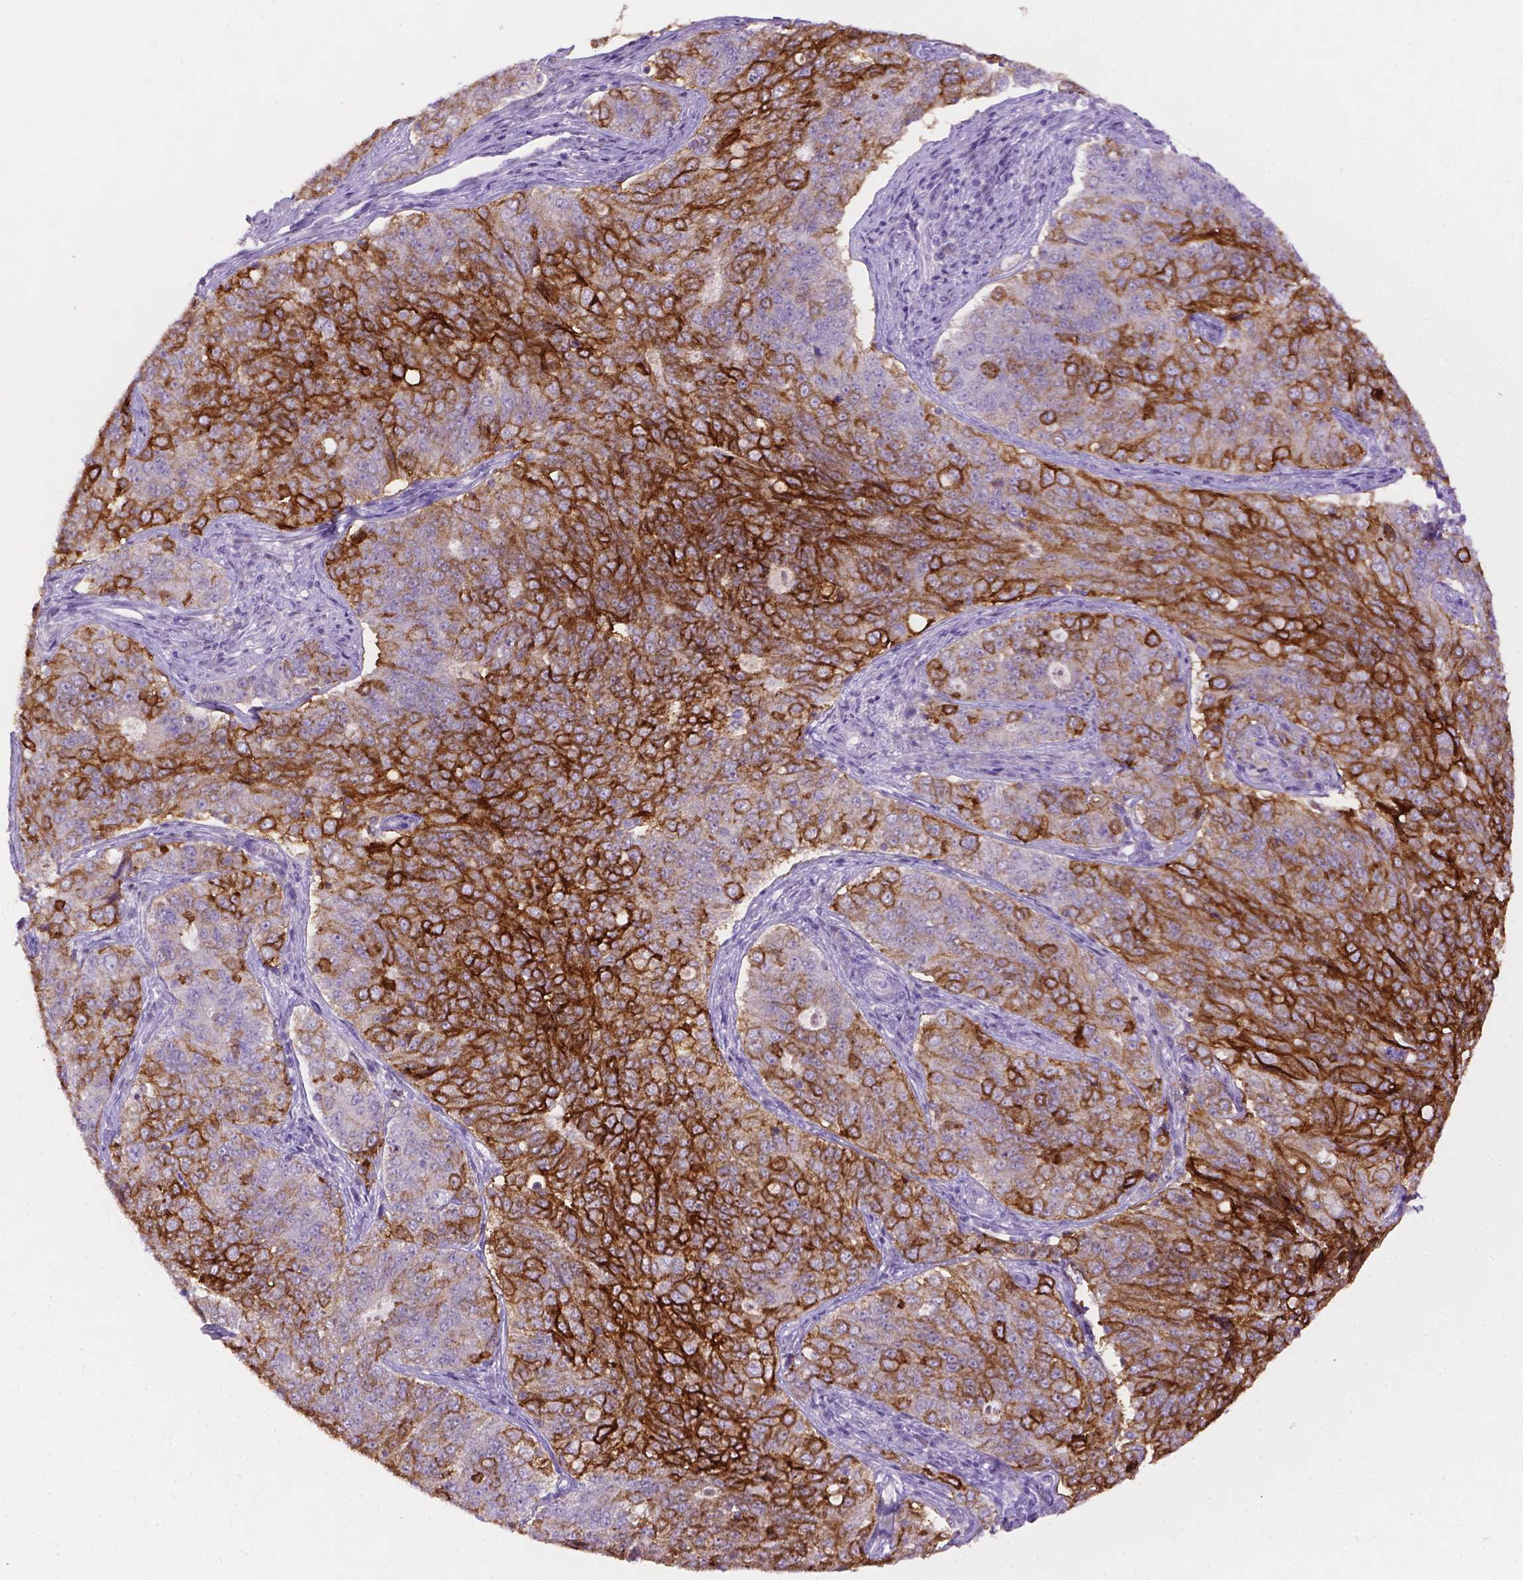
{"staining": {"intensity": "strong", "quantity": "25%-75%", "location": "cytoplasmic/membranous"}, "tissue": "endometrial cancer", "cell_type": "Tumor cells", "image_type": "cancer", "snomed": [{"axis": "morphology", "description": "Adenocarcinoma, NOS"}, {"axis": "topography", "description": "Endometrium"}], "caption": "IHC staining of endometrial cancer, which demonstrates high levels of strong cytoplasmic/membranous positivity in approximately 25%-75% of tumor cells indicating strong cytoplasmic/membranous protein expression. The staining was performed using DAB (3,3'-diaminobenzidine) (brown) for protein detection and nuclei were counterstained in hematoxylin (blue).", "gene": "TACSTD2", "patient": {"sex": "female", "age": 43}}